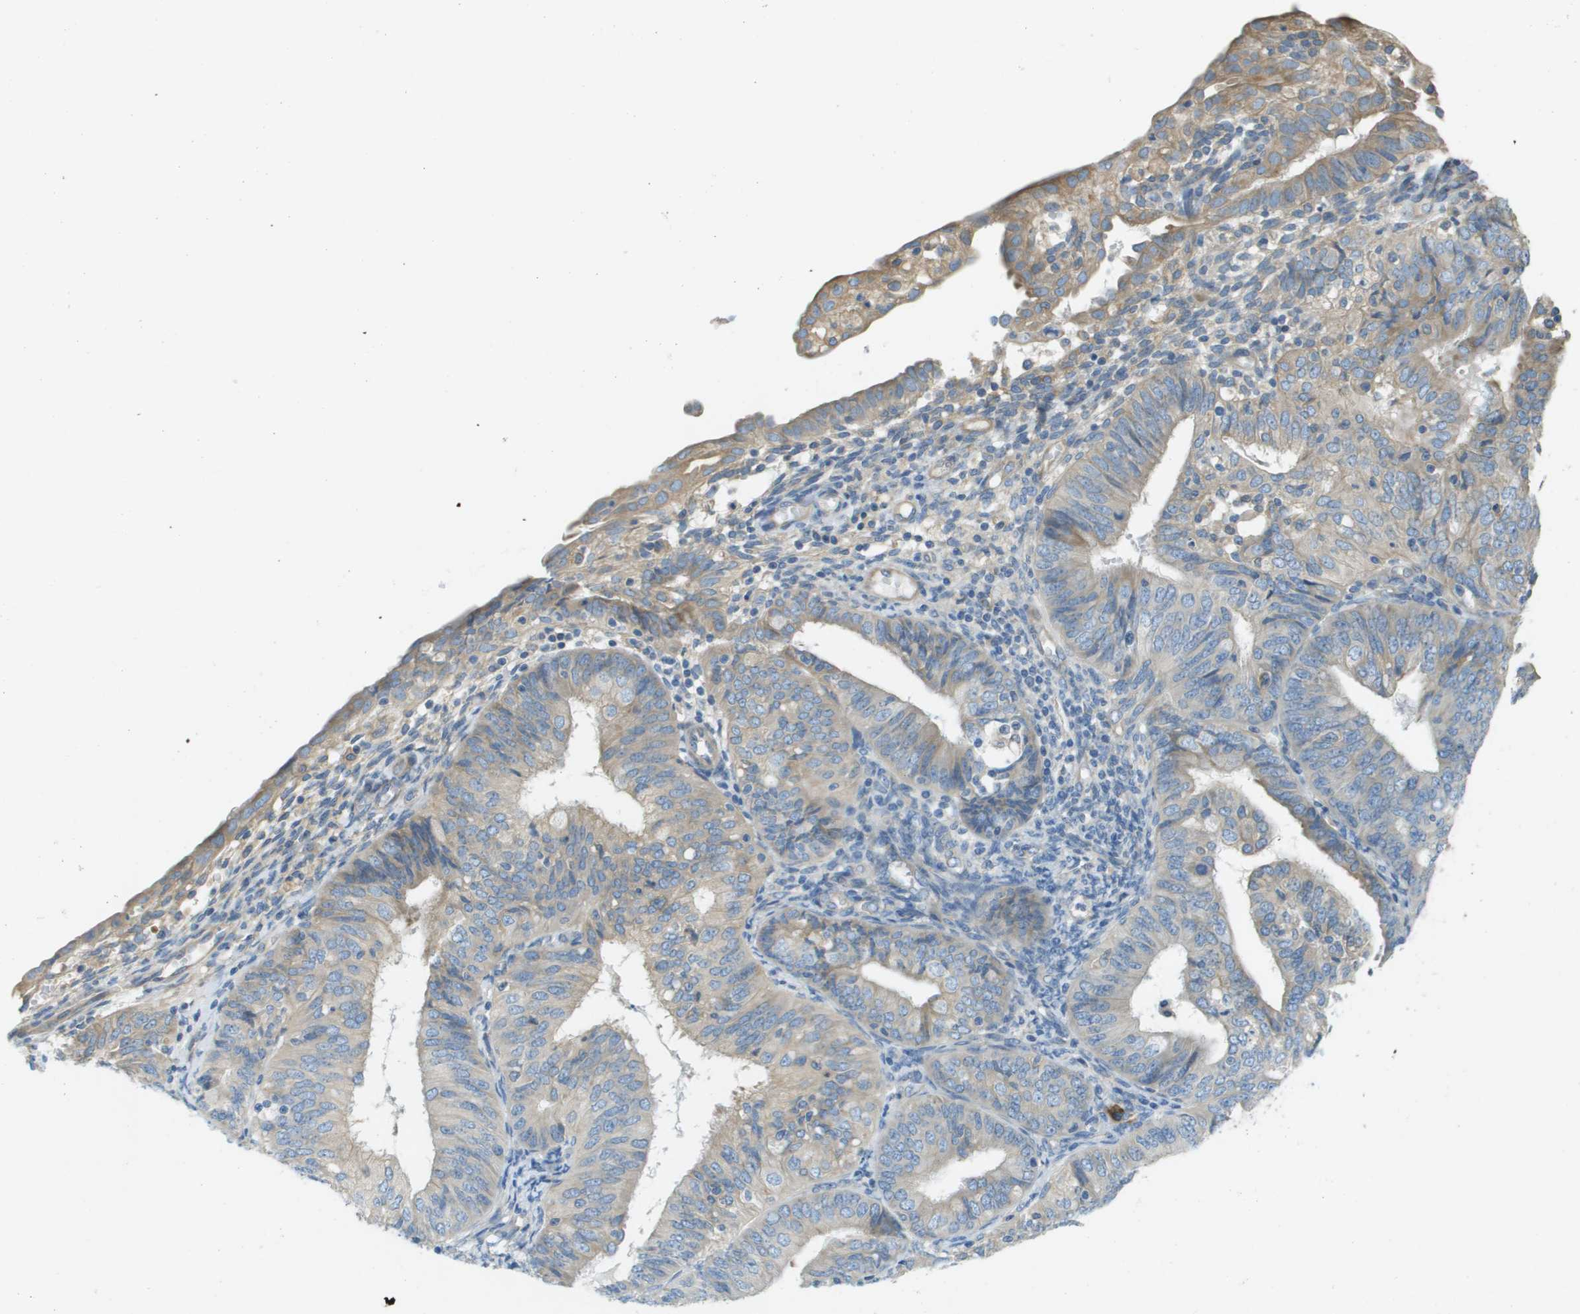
{"staining": {"intensity": "weak", "quantity": "<25%", "location": "cytoplasmic/membranous"}, "tissue": "endometrial cancer", "cell_type": "Tumor cells", "image_type": "cancer", "snomed": [{"axis": "morphology", "description": "Adenocarcinoma, NOS"}, {"axis": "topography", "description": "Endometrium"}], "caption": "Protein analysis of endometrial cancer demonstrates no significant expression in tumor cells. (Immunohistochemistry (ihc), brightfield microscopy, high magnification).", "gene": "DNAJB11", "patient": {"sex": "female", "age": 58}}